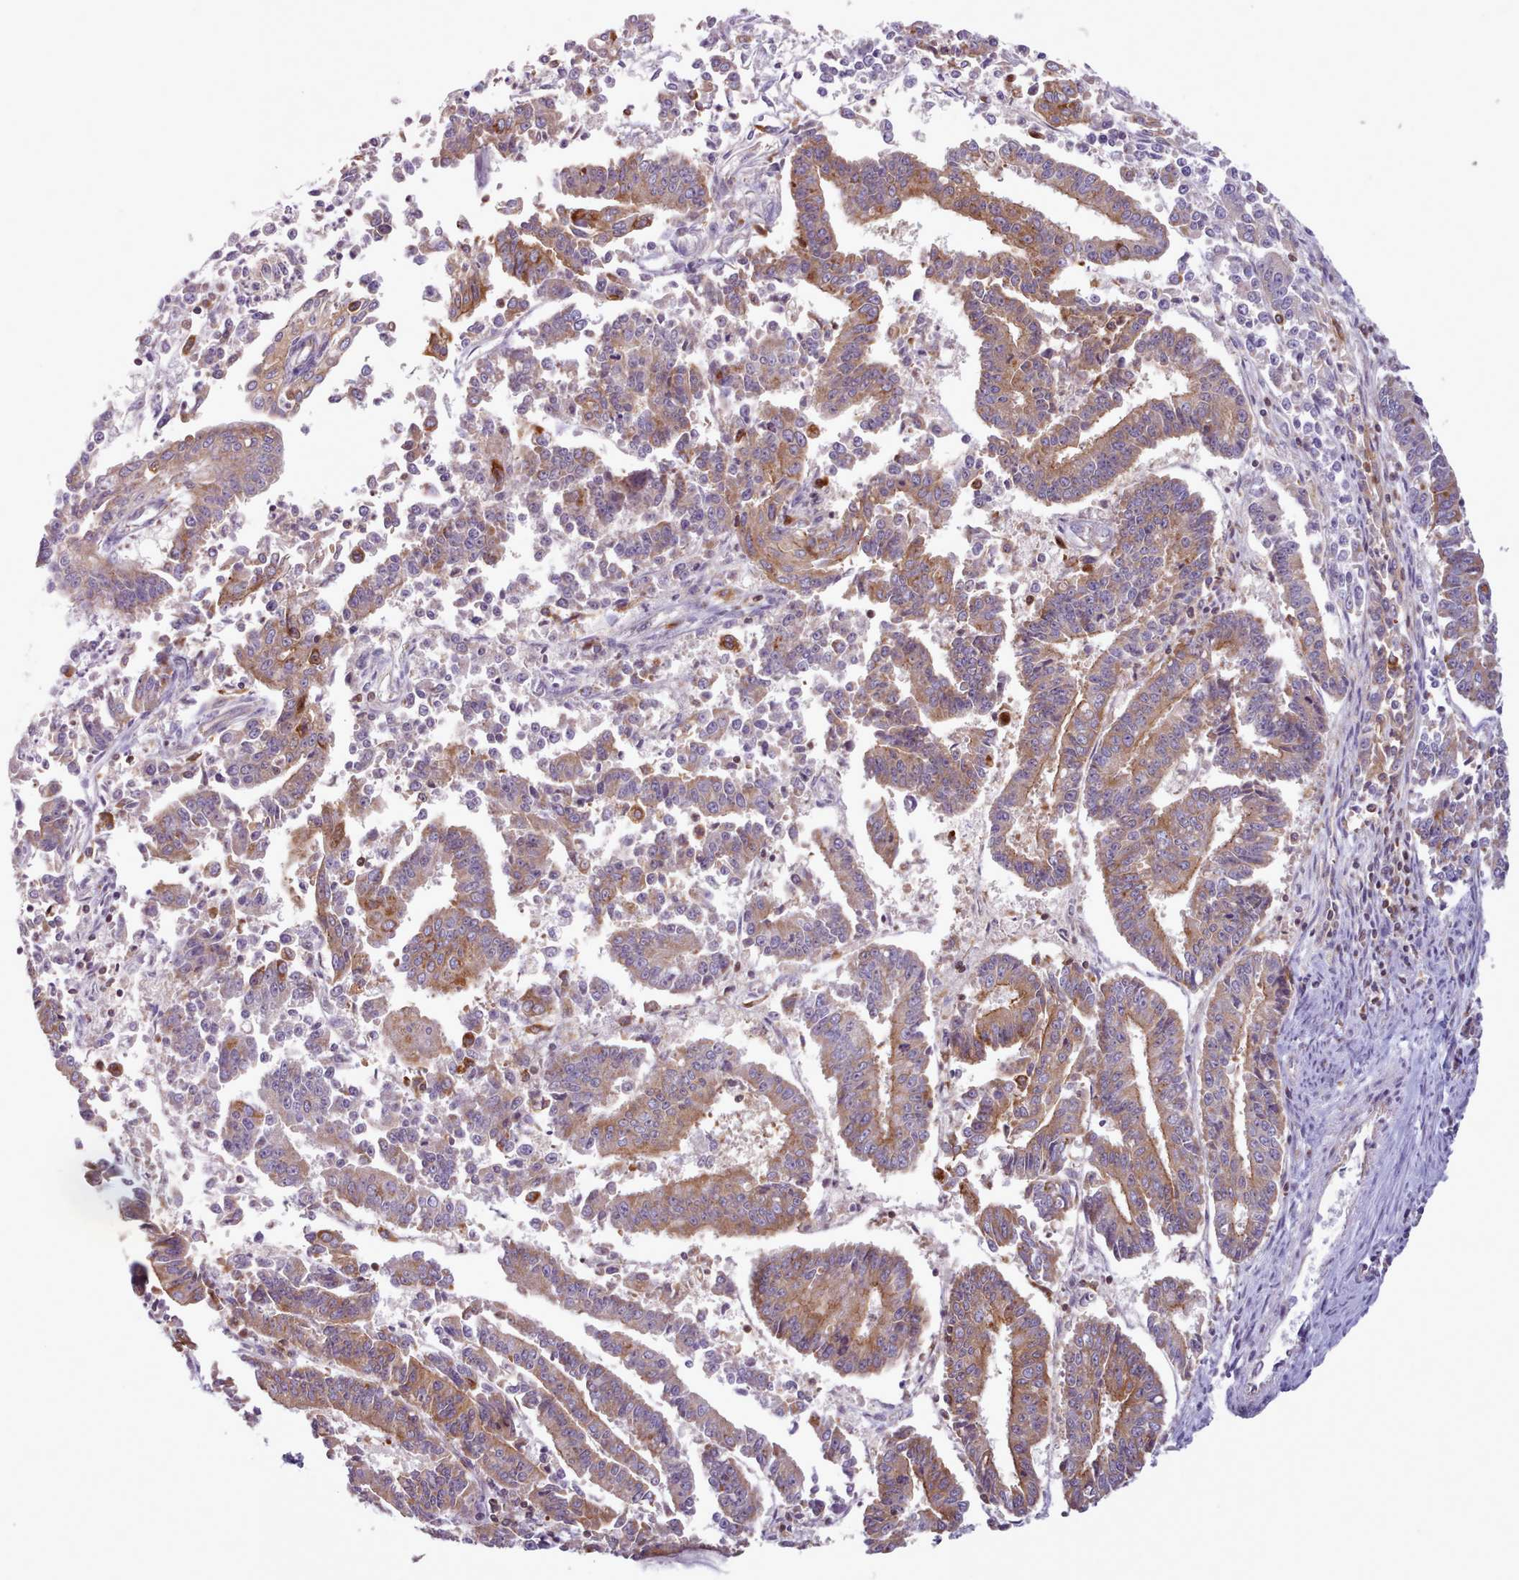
{"staining": {"intensity": "moderate", "quantity": "25%-75%", "location": "cytoplasmic/membranous"}, "tissue": "endometrial cancer", "cell_type": "Tumor cells", "image_type": "cancer", "snomed": [{"axis": "morphology", "description": "Adenocarcinoma, NOS"}, {"axis": "topography", "description": "Endometrium"}], "caption": "Moderate cytoplasmic/membranous expression is appreciated in about 25%-75% of tumor cells in endometrial adenocarcinoma.", "gene": "CRYBG1", "patient": {"sex": "female", "age": 73}}